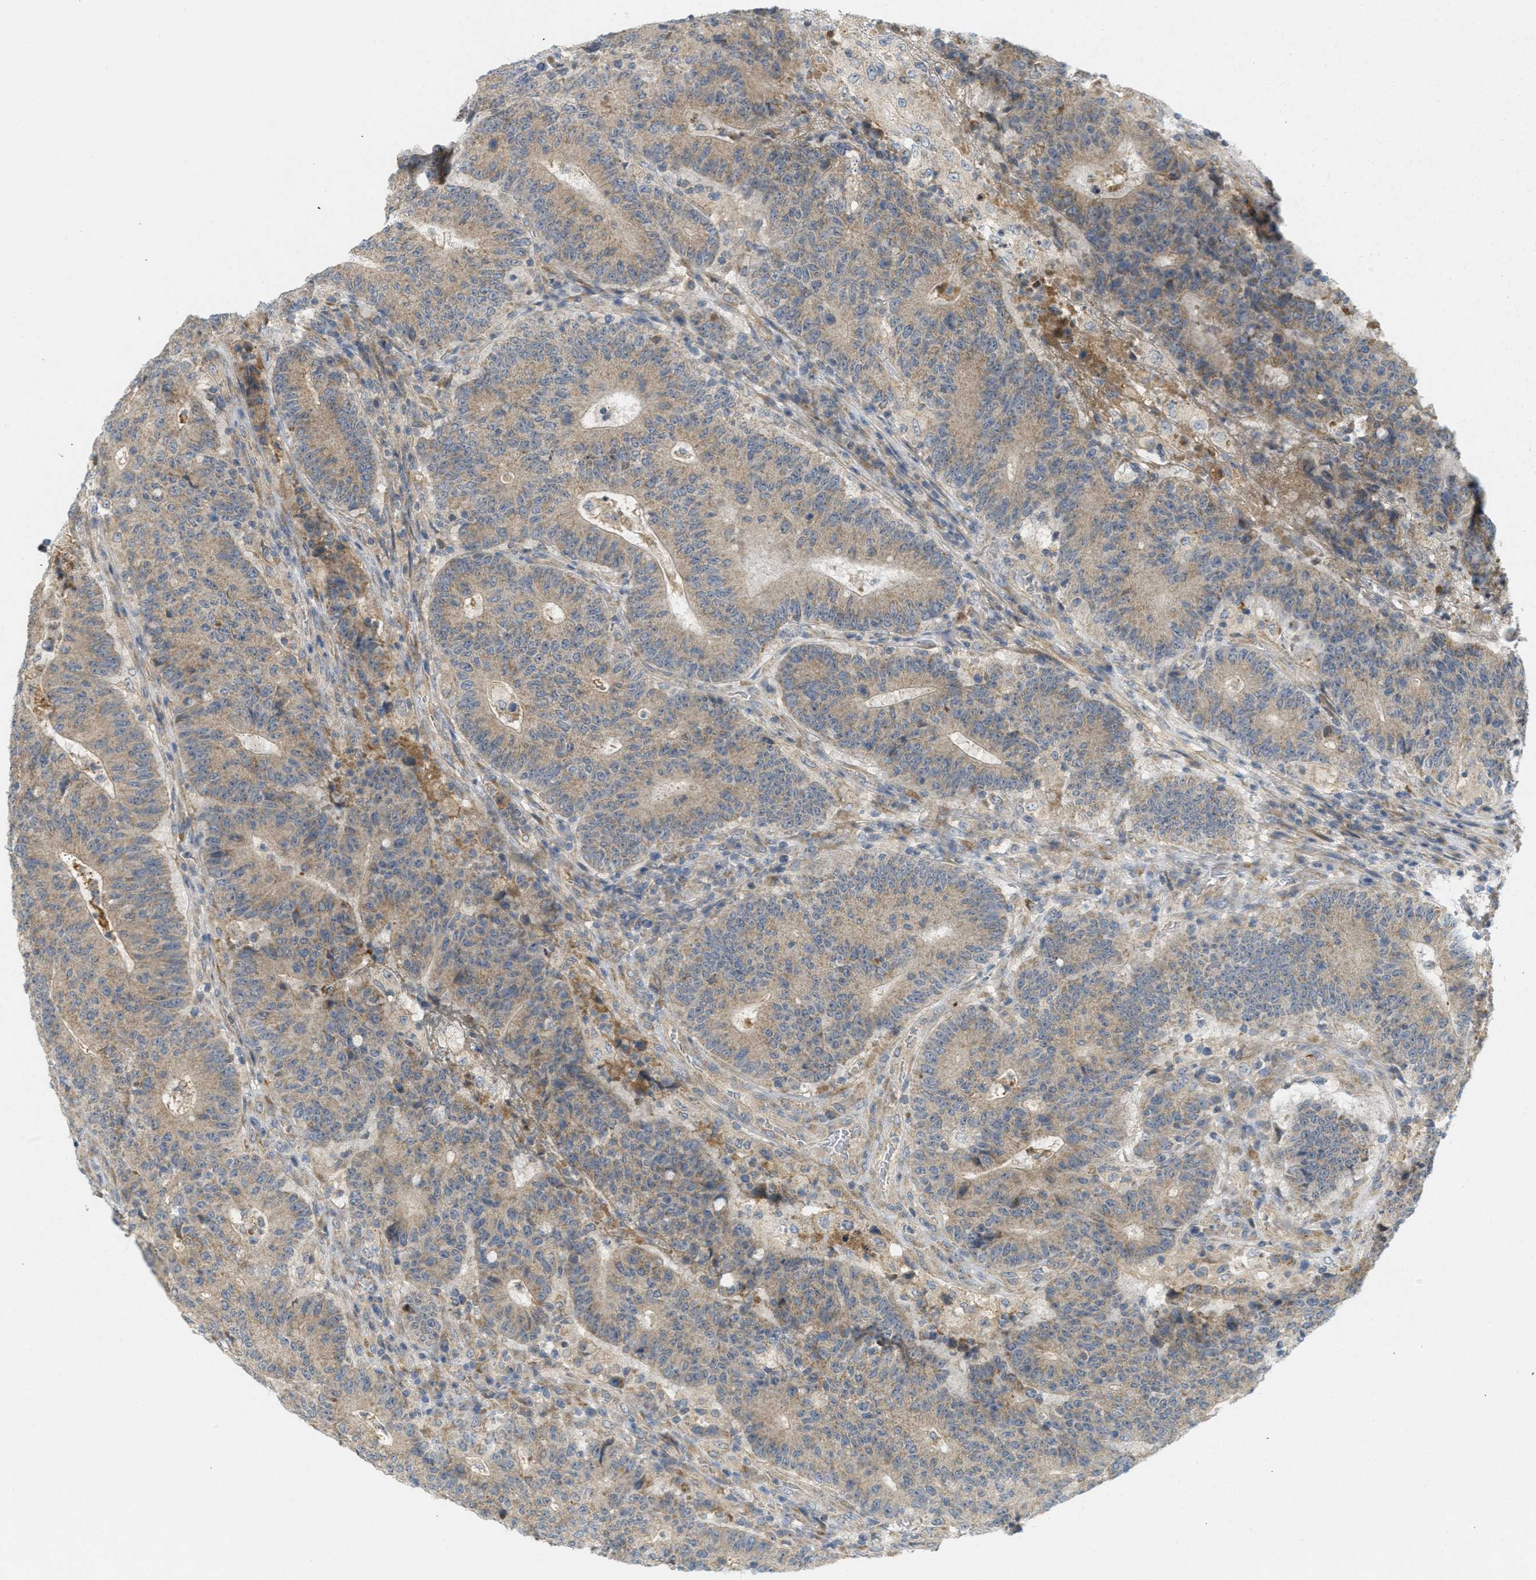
{"staining": {"intensity": "weak", "quantity": ">75%", "location": "cytoplasmic/membranous"}, "tissue": "colorectal cancer", "cell_type": "Tumor cells", "image_type": "cancer", "snomed": [{"axis": "morphology", "description": "Normal tissue, NOS"}, {"axis": "morphology", "description": "Adenocarcinoma, NOS"}, {"axis": "topography", "description": "Colon"}], "caption": "Tumor cells show weak cytoplasmic/membranous positivity in about >75% of cells in colorectal cancer. (DAB IHC, brown staining for protein, blue staining for nuclei).", "gene": "PROC", "patient": {"sex": "female", "age": 75}}